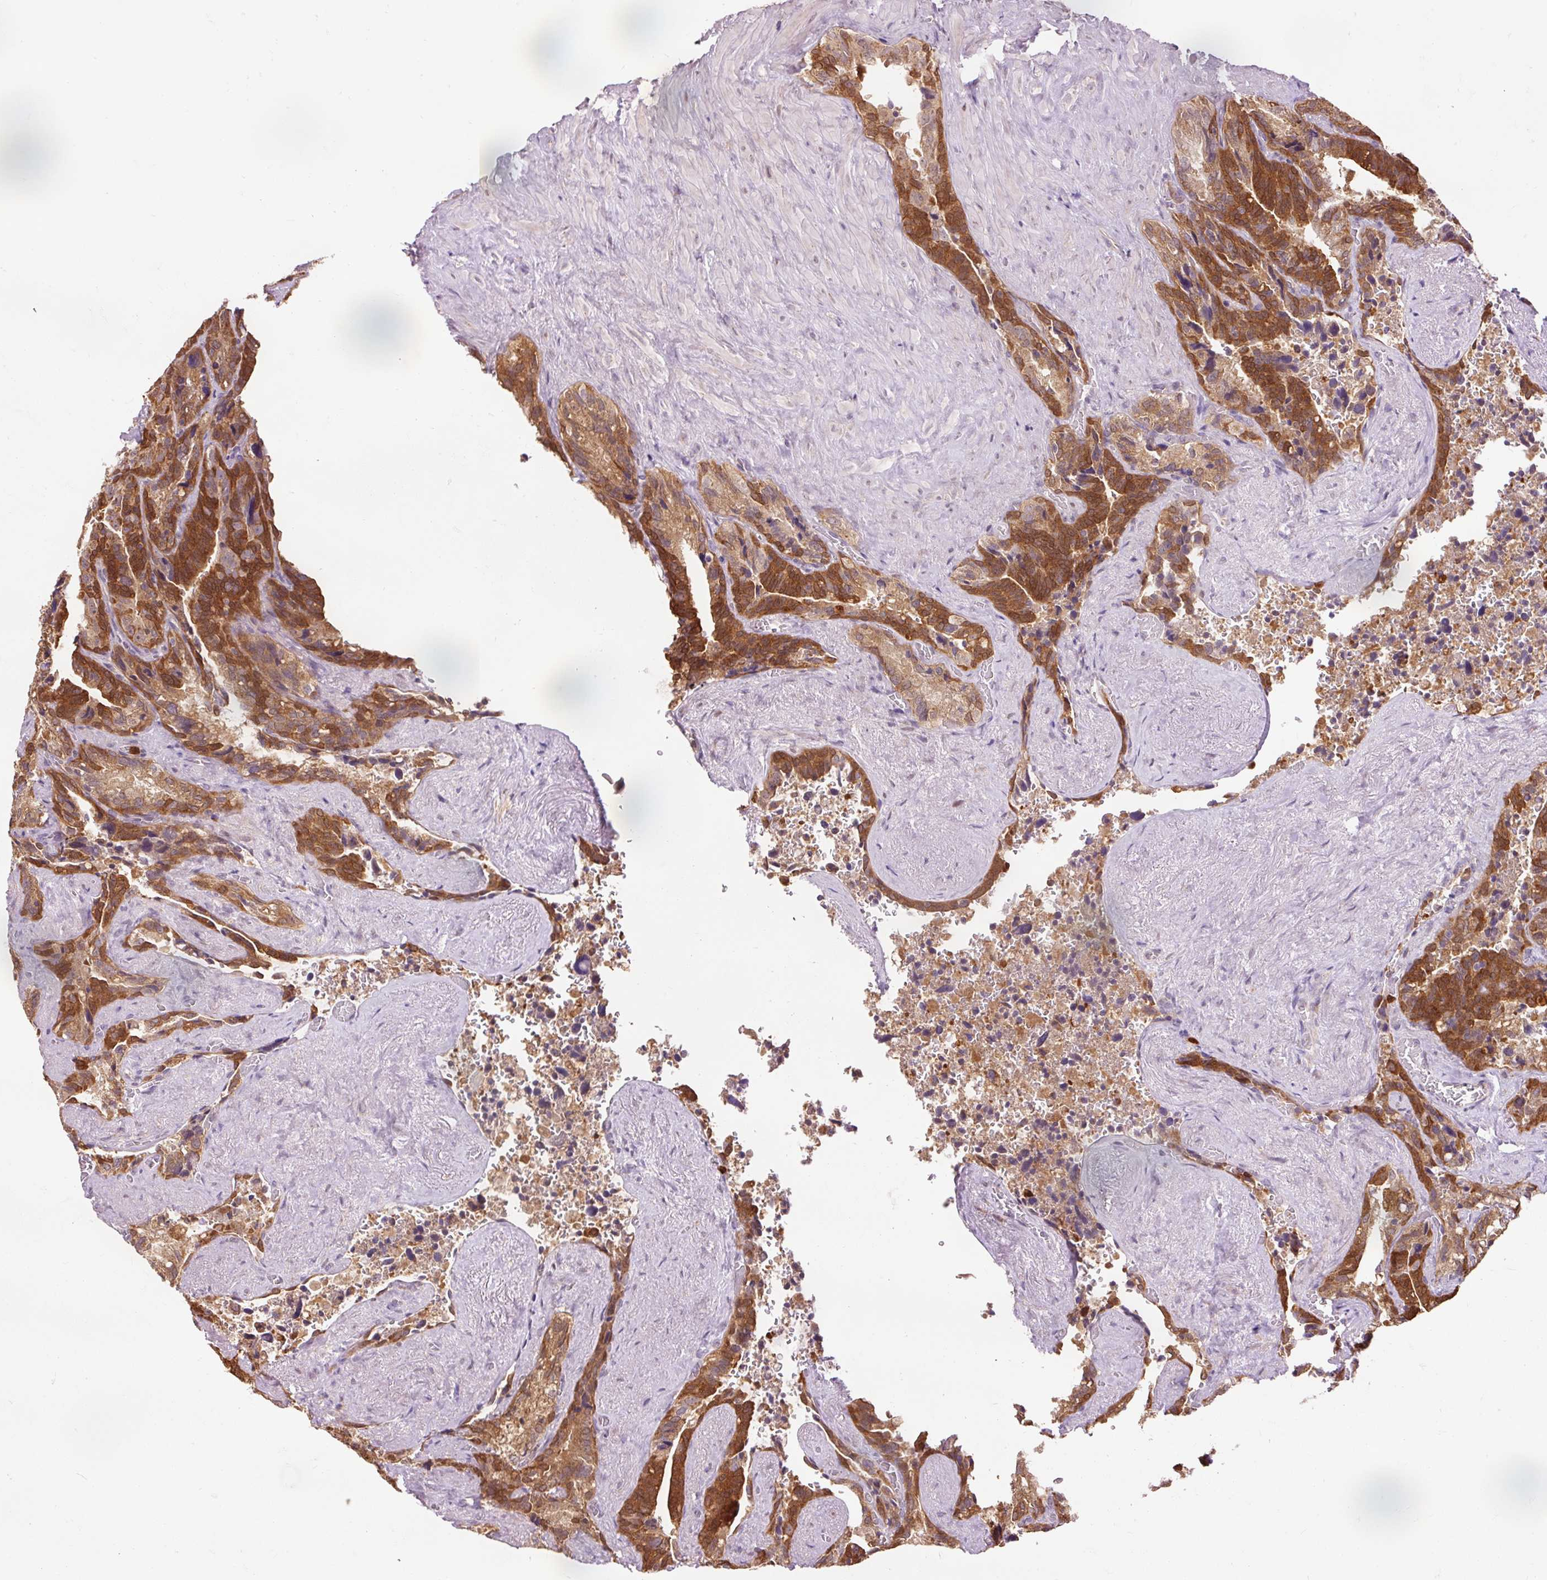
{"staining": {"intensity": "strong", "quantity": ">75%", "location": "cytoplasmic/membranous"}, "tissue": "seminal vesicle", "cell_type": "Glandular cells", "image_type": "normal", "snomed": [{"axis": "morphology", "description": "Normal tissue, NOS"}, {"axis": "topography", "description": "Seminal veicle"}], "caption": "Immunohistochemical staining of benign seminal vesicle reveals strong cytoplasmic/membranous protein staining in approximately >75% of glandular cells.", "gene": "PRDX5", "patient": {"sex": "male", "age": 68}}